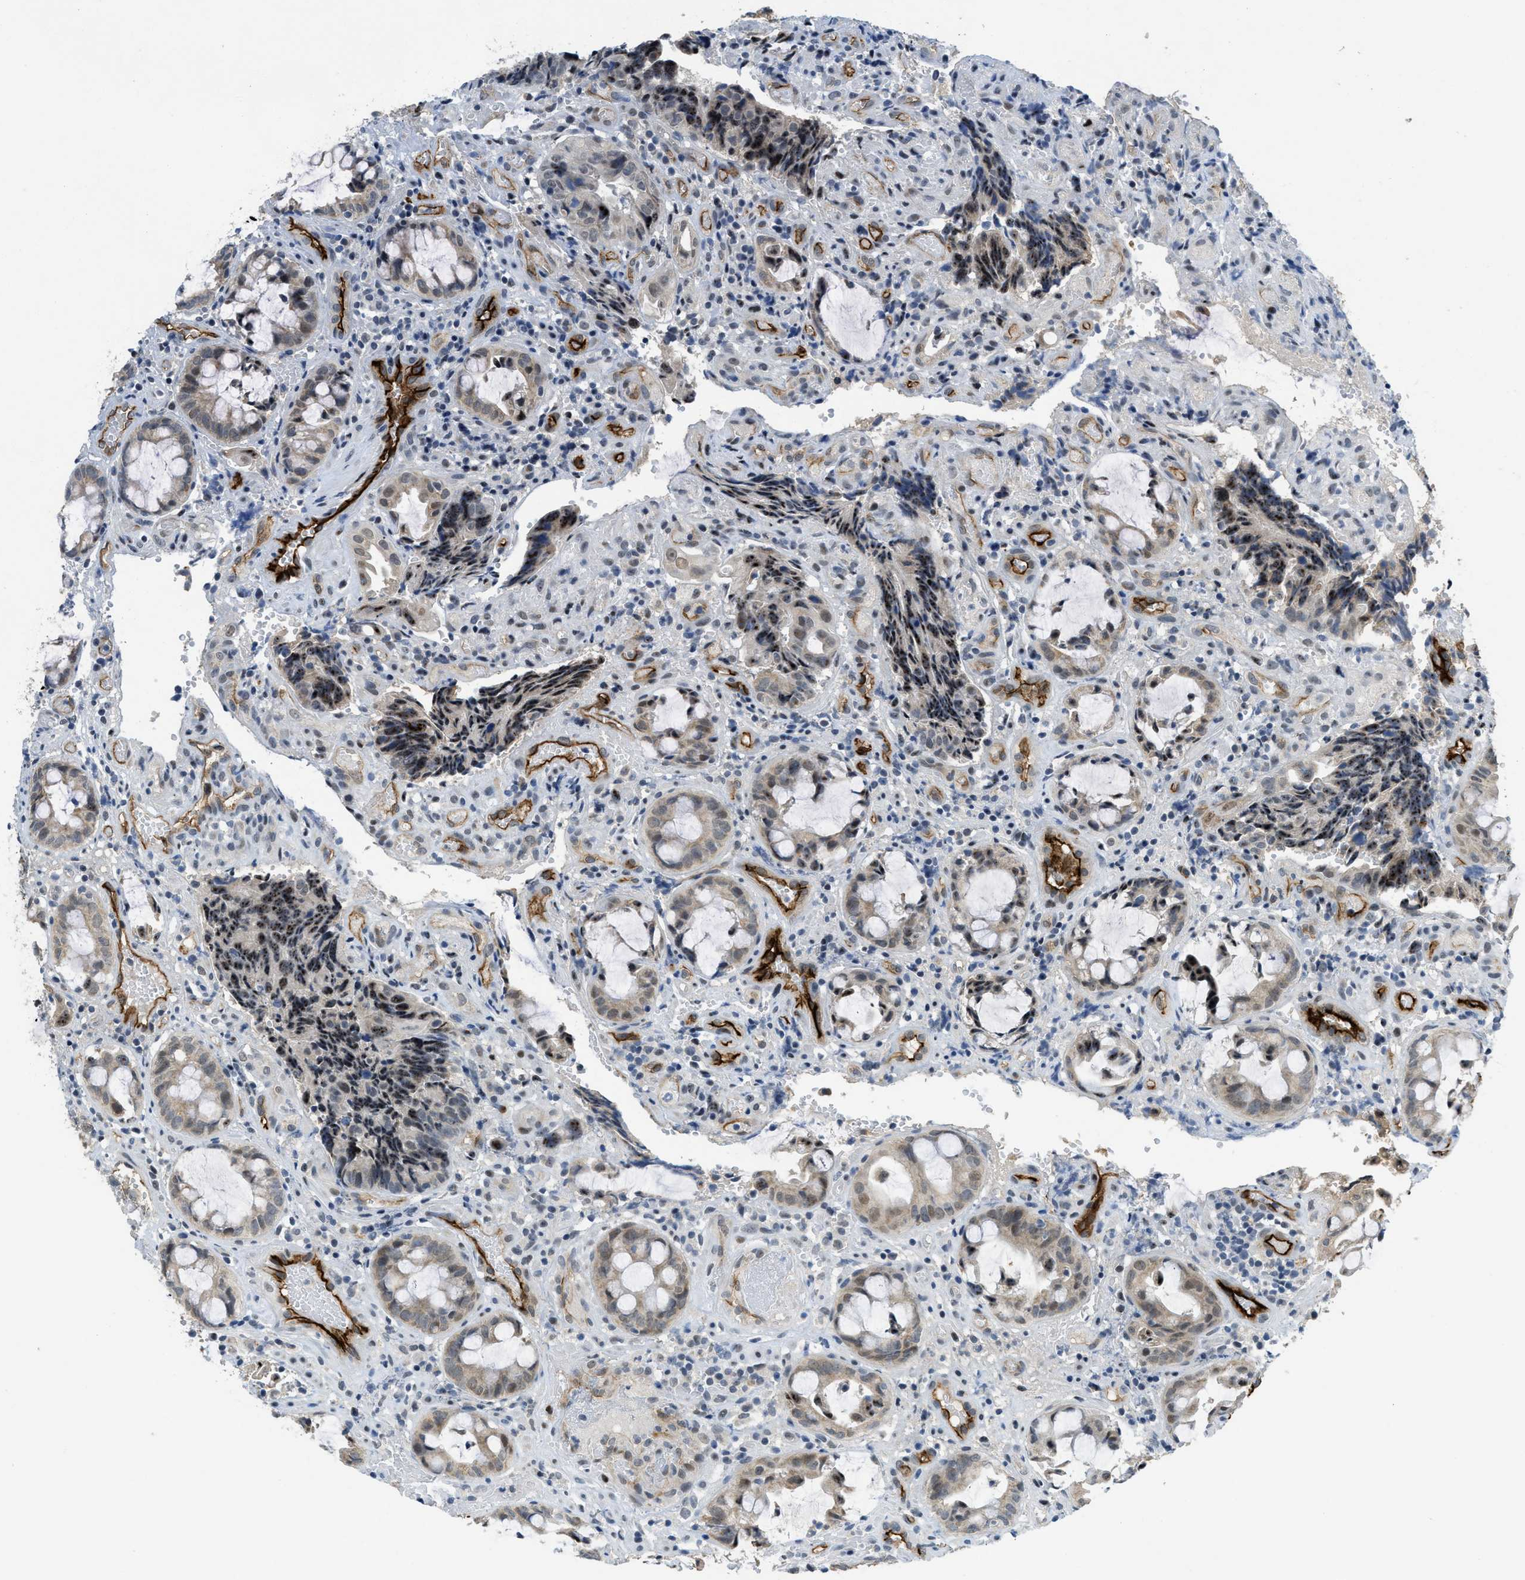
{"staining": {"intensity": "weak", "quantity": "<25%", "location": "cytoplasmic/membranous"}, "tissue": "colorectal cancer", "cell_type": "Tumor cells", "image_type": "cancer", "snomed": [{"axis": "morphology", "description": "Adenocarcinoma, NOS"}, {"axis": "topography", "description": "Colon"}], "caption": "Immunohistochemistry micrograph of neoplastic tissue: colorectal adenocarcinoma stained with DAB reveals no significant protein expression in tumor cells.", "gene": "SLCO2A1", "patient": {"sex": "female", "age": 57}}